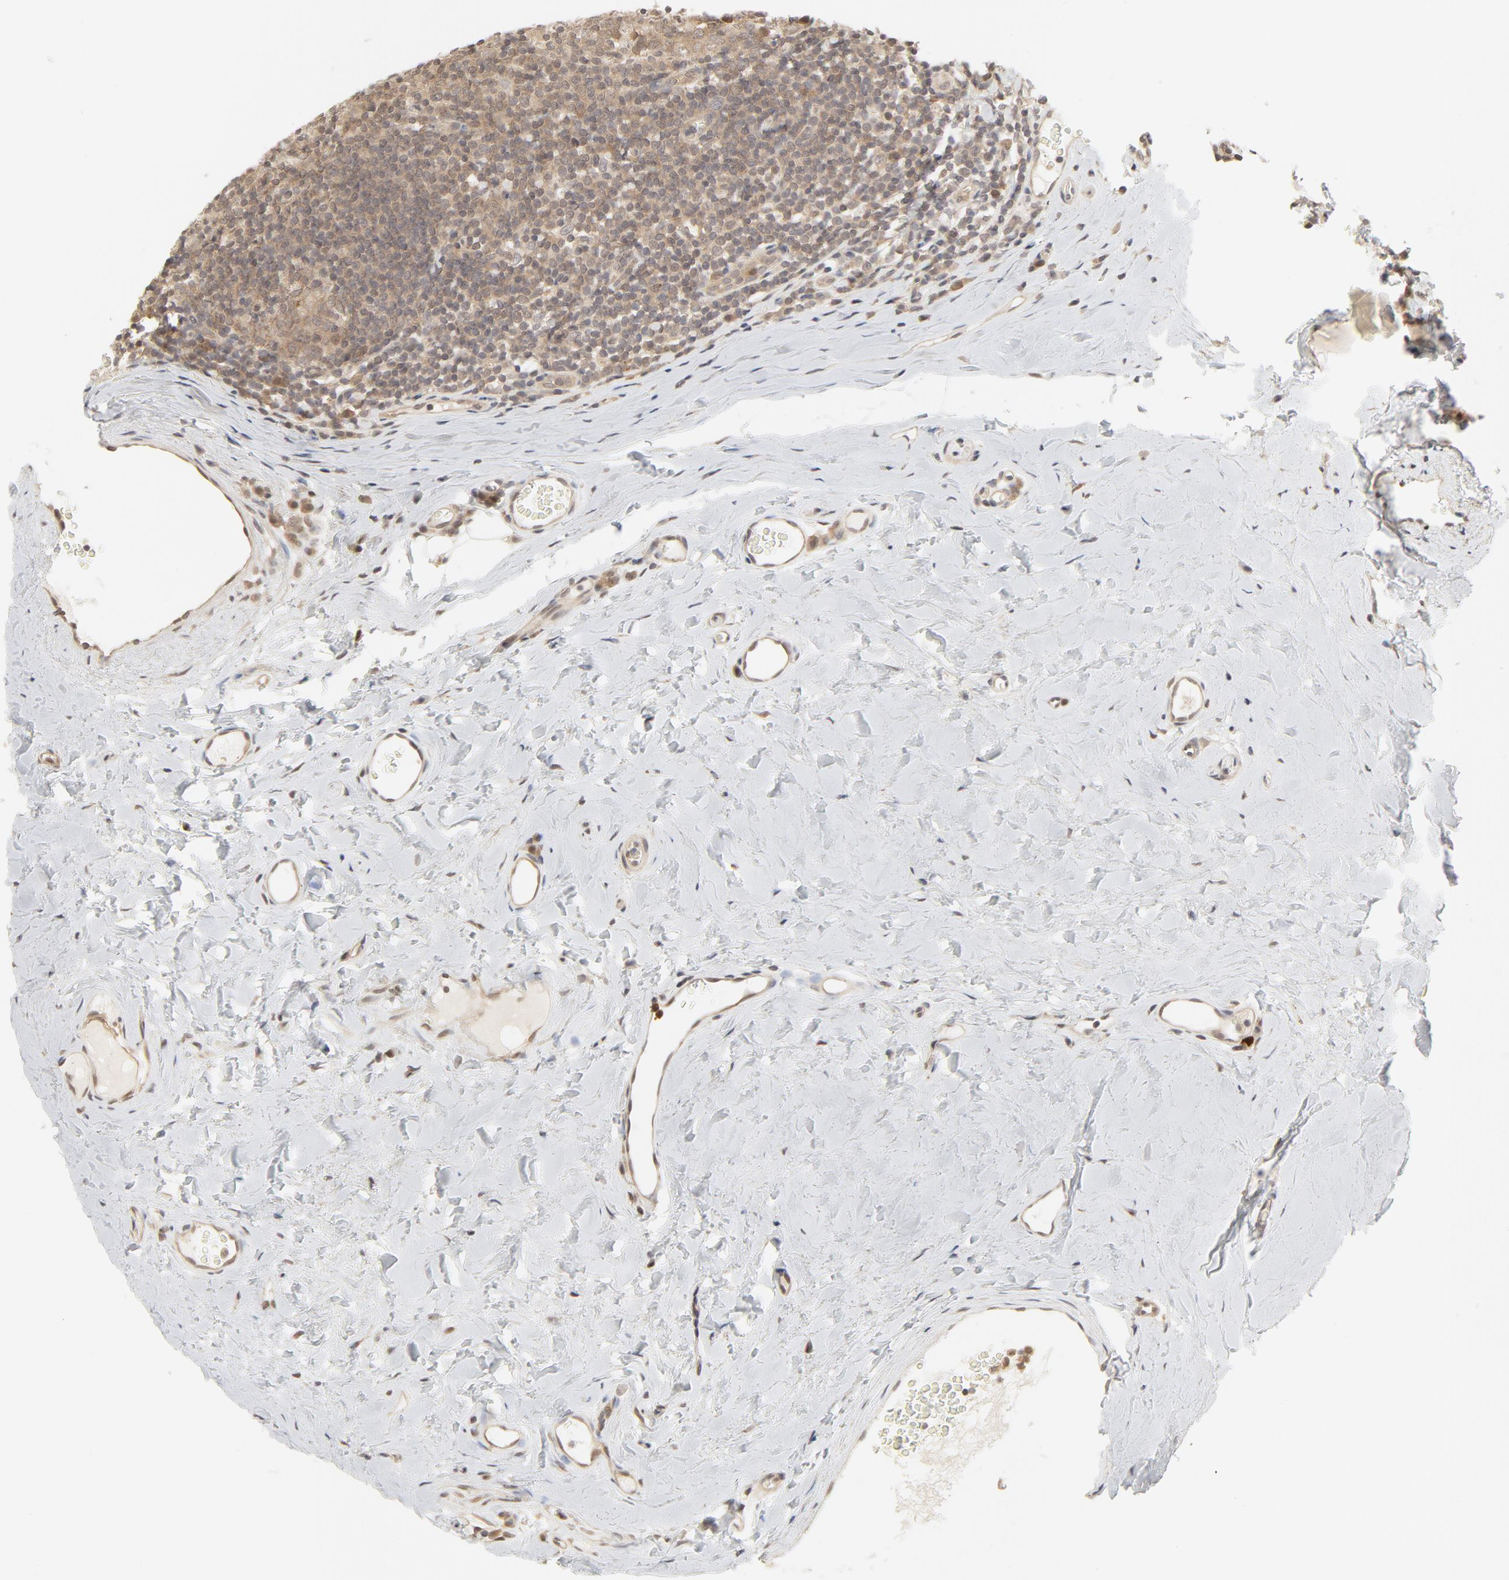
{"staining": {"intensity": "moderate", "quantity": ">75%", "location": "cytoplasmic/membranous,nuclear"}, "tissue": "tonsil", "cell_type": "Germinal center cells", "image_type": "normal", "snomed": [{"axis": "morphology", "description": "Normal tissue, NOS"}, {"axis": "topography", "description": "Tonsil"}], "caption": "Immunohistochemistry (DAB) staining of normal tonsil reveals moderate cytoplasmic/membranous,nuclear protein staining in about >75% of germinal center cells.", "gene": "NEDD8", "patient": {"sex": "male", "age": 31}}